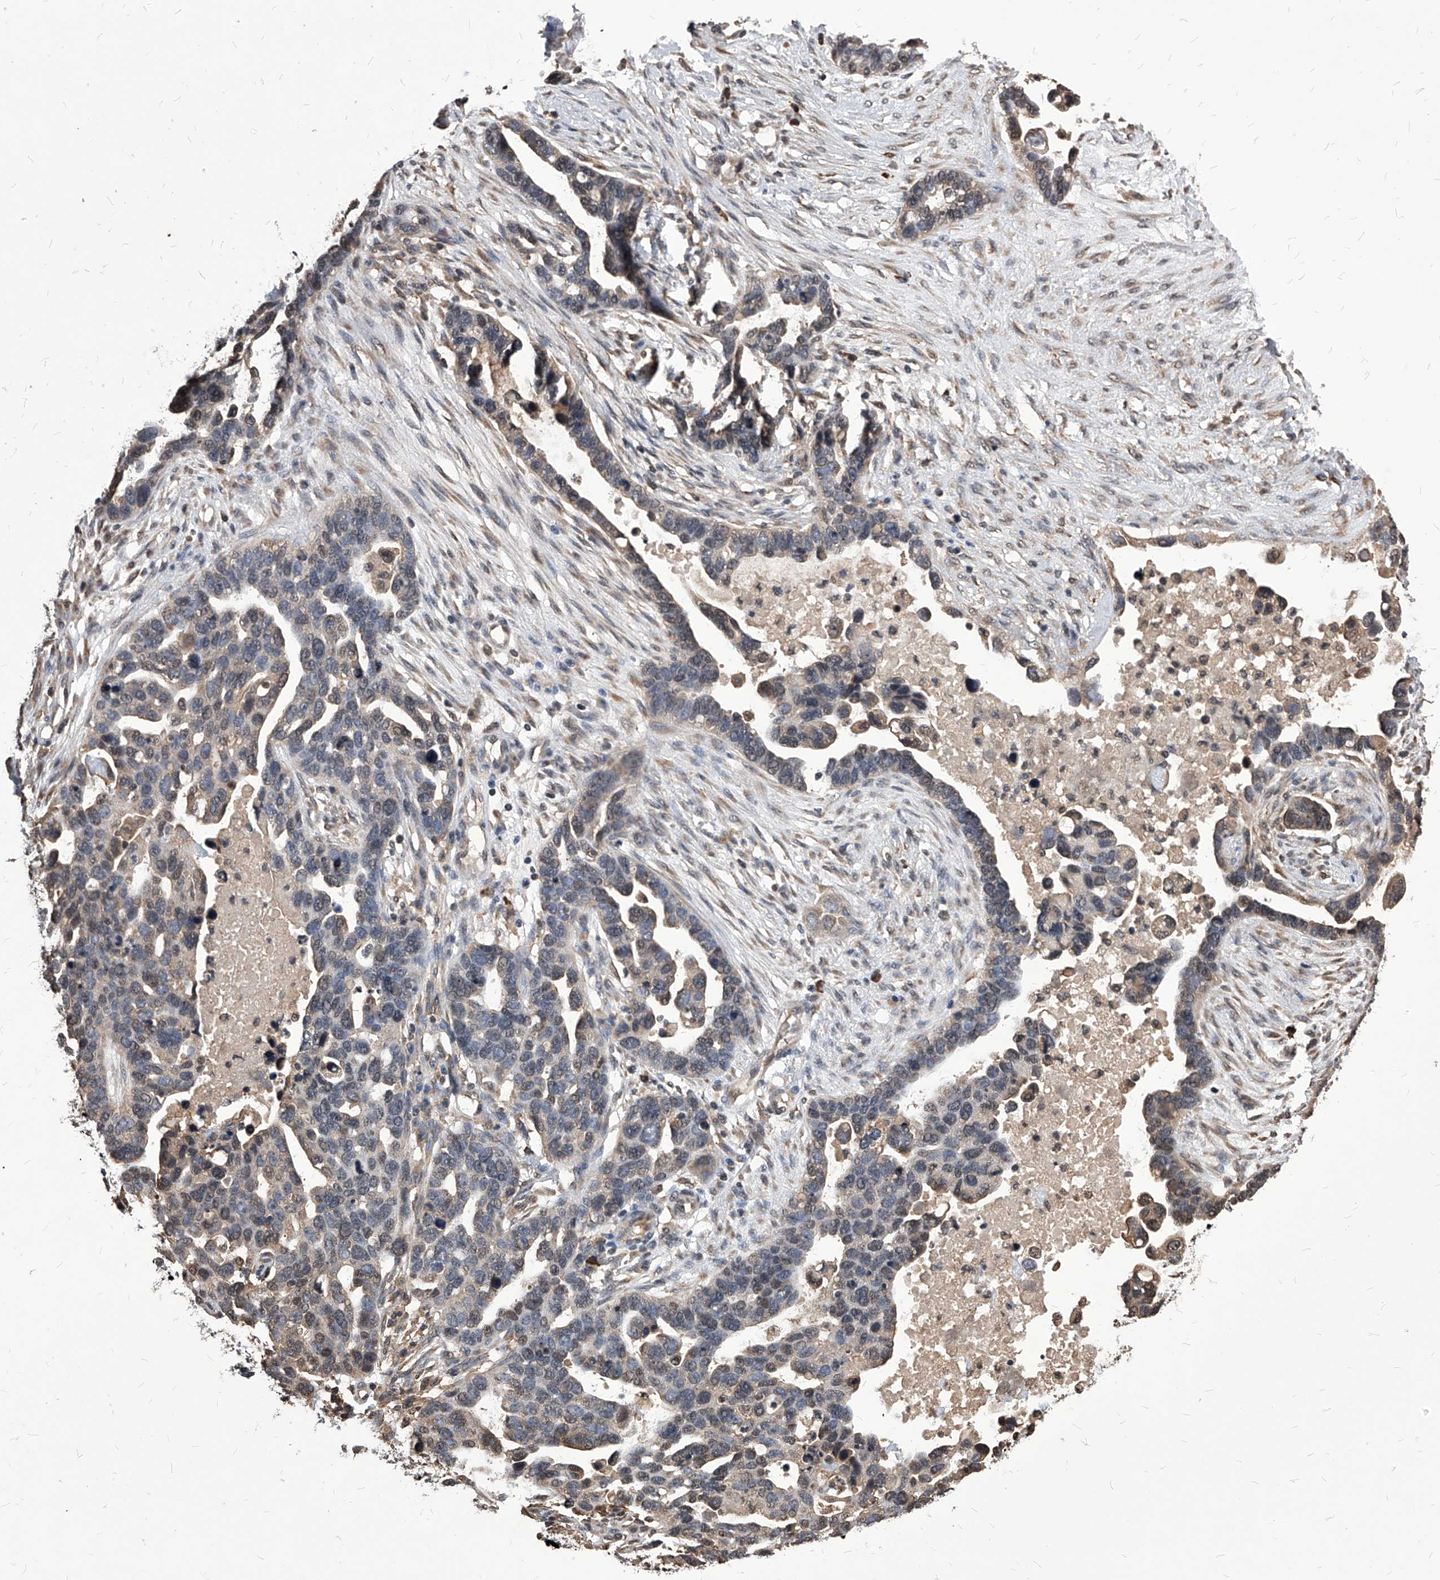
{"staining": {"intensity": "weak", "quantity": "<25%", "location": "cytoplasmic/membranous,nuclear"}, "tissue": "ovarian cancer", "cell_type": "Tumor cells", "image_type": "cancer", "snomed": [{"axis": "morphology", "description": "Cystadenocarcinoma, serous, NOS"}, {"axis": "topography", "description": "Ovary"}], "caption": "DAB immunohistochemical staining of ovarian cancer displays no significant staining in tumor cells. (Brightfield microscopy of DAB (3,3'-diaminobenzidine) IHC at high magnification).", "gene": "ID1", "patient": {"sex": "female", "age": 54}}